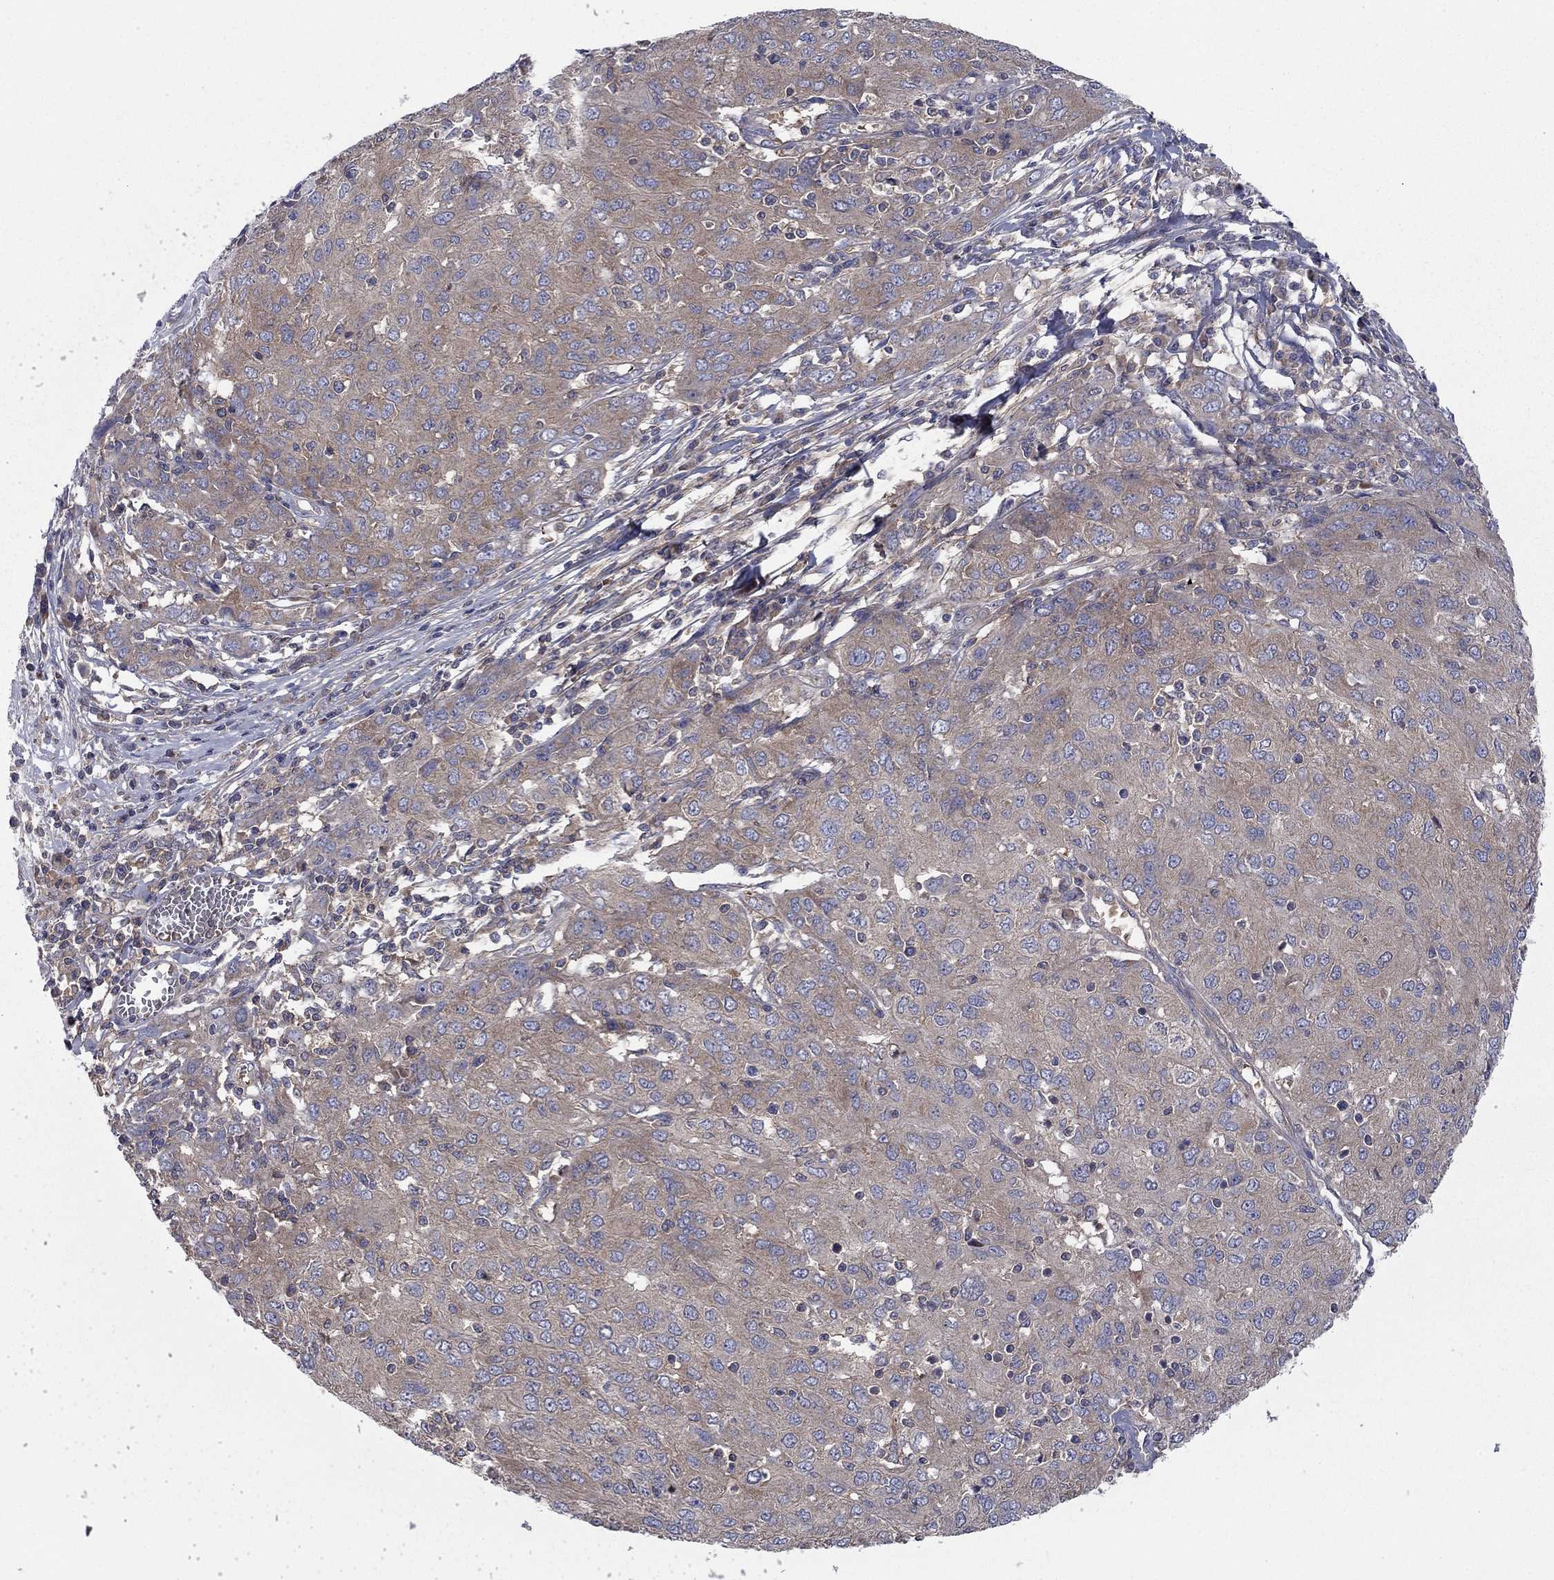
{"staining": {"intensity": "weak", "quantity": "25%-75%", "location": "cytoplasmic/membranous"}, "tissue": "ovarian cancer", "cell_type": "Tumor cells", "image_type": "cancer", "snomed": [{"axis": "morphology", "description": "Carcinoma, endometroid"}, {"axis": "topography", "description": "Ovary"}], "caption": "Protein positivity by immunohistochemistry displays weak cytoplasmic/membranous expression in about 25%-75% of tumor cells in ovarian cancer (endometroid carcinoma).", "gene": "RNF123", "patient": {"sex": "female", "age": 50}}